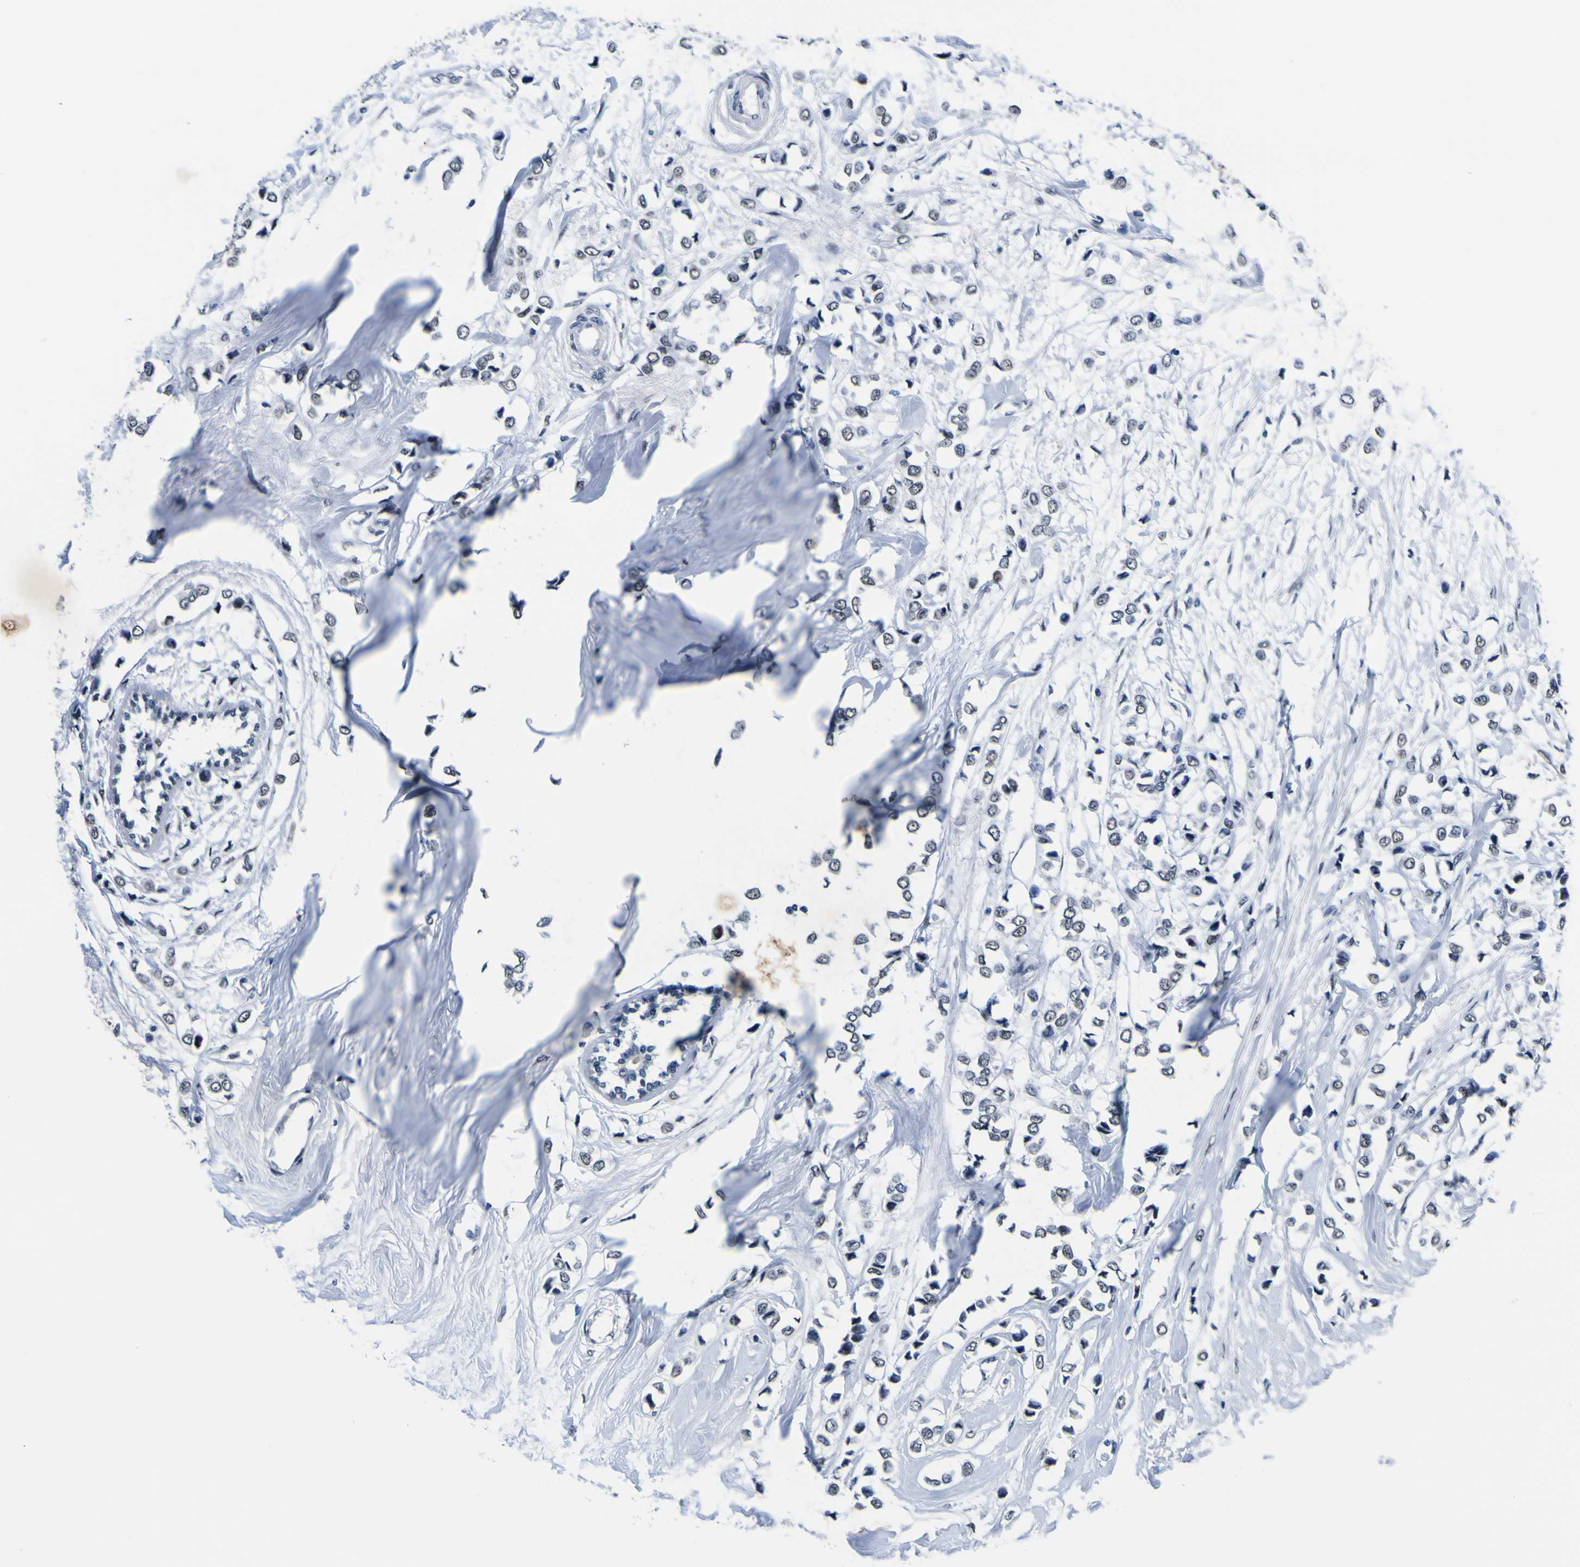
{"staining": {"intensity": "negative", "quantity": "none", "location": "none"}, "tissue": "breast cancer", "cell_type": "Tumor cells", "image_type": "cancer", "snomed": [{"axis": "morphology", "description": "Lobular carcinoma"}, {"axis": "topography", "description": "Breast"}], "caption": "This is a photomicrograph of immunohistochemistry staining of breast lobular carcinoma, which shows no positivity in tumor cells.", "gene": "CUL4B", "patient": {"sex": "female", "age": 51}}